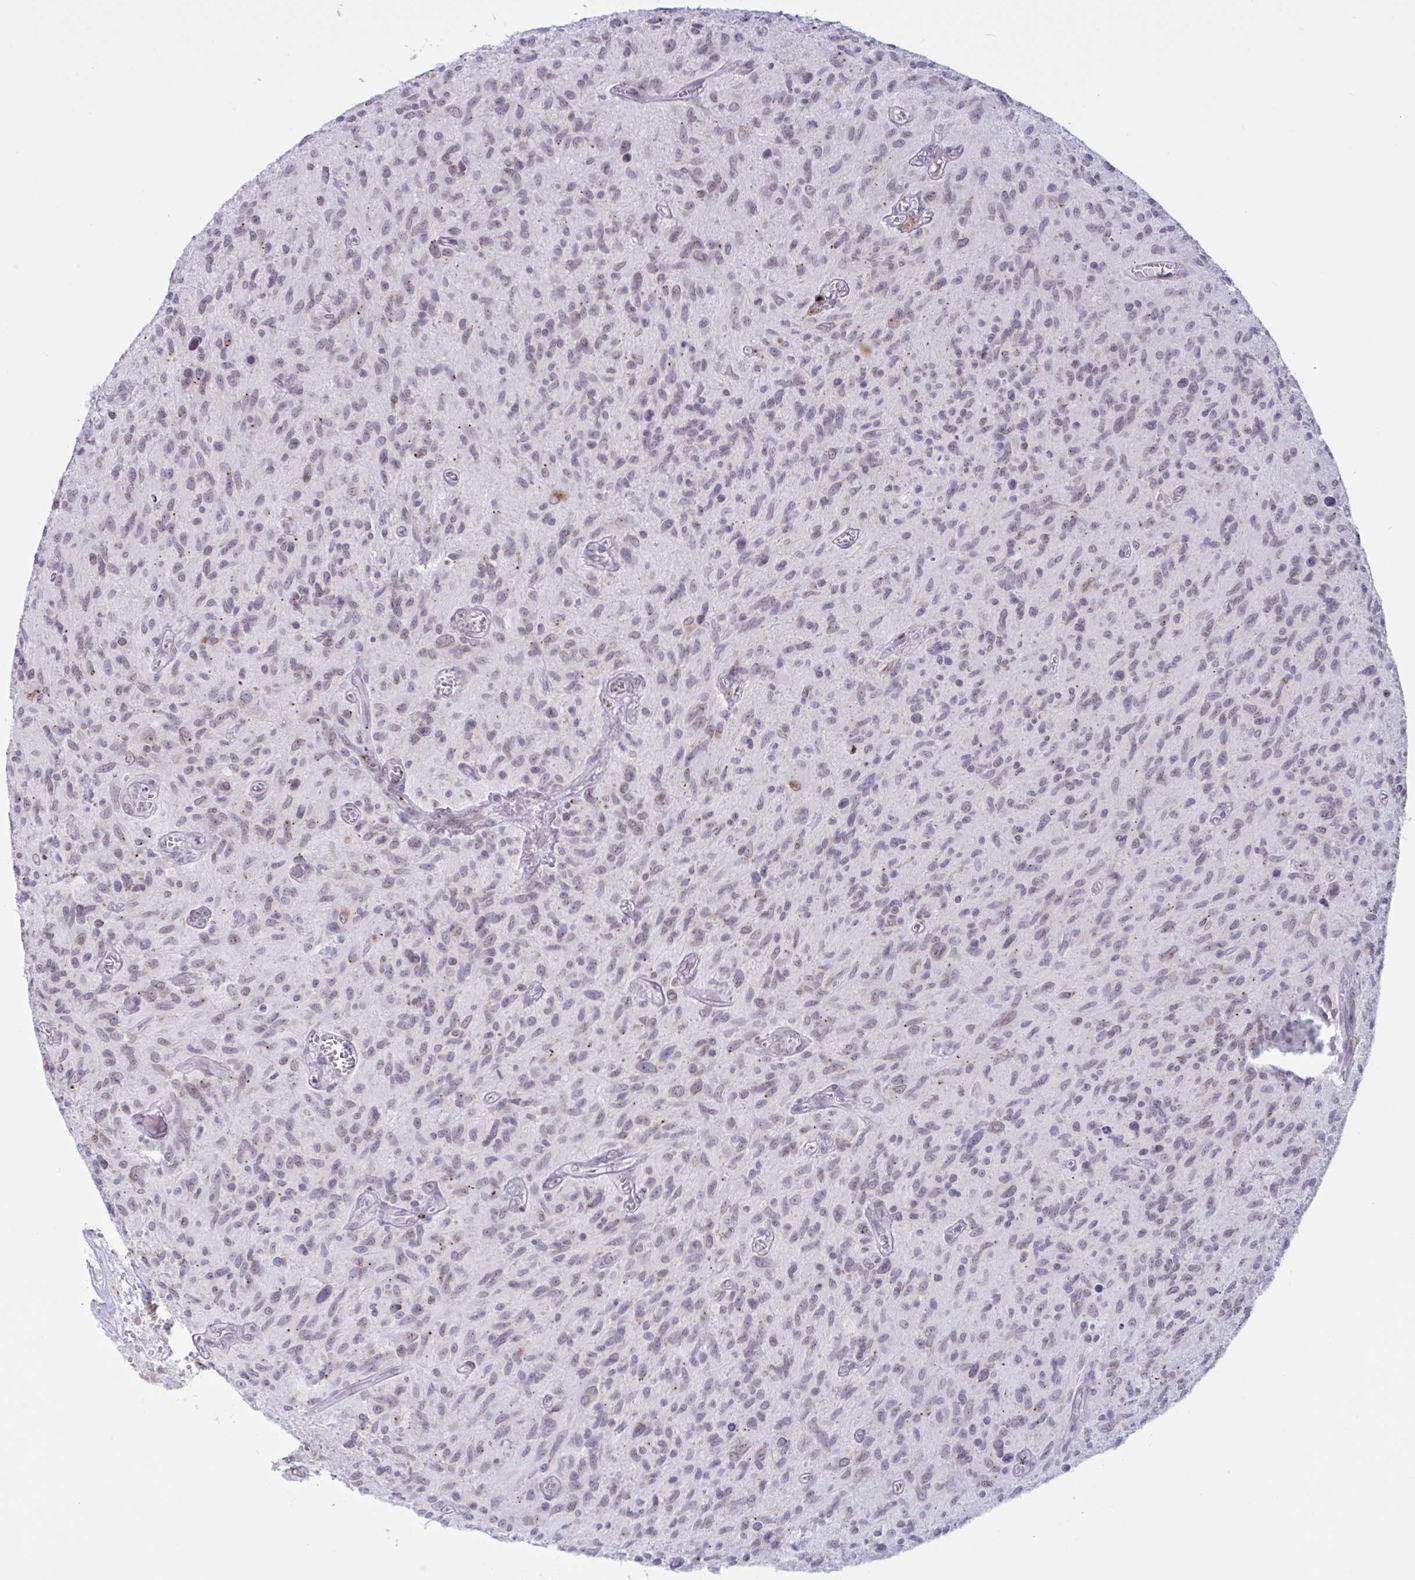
{"staining": {"intensity": "weak", "quantity": "25%-75%", "location": "nuclear"}, "tissue": "glioma", "cell_type": "Tumor cells", "image_type": "cancer", "snomed": [{"axis": "morphology", "description": "Glioma, malignant, High grade"}, {"axis": "topography", "description": "Brain"}], "caption": "A micrograph of human malignant high-grade glioma stained for a protein demonstrates weak nuclear brown staining in tumor cells.", "gene": "DOCK11", "patient": {"sex": "male", "age": 75}}